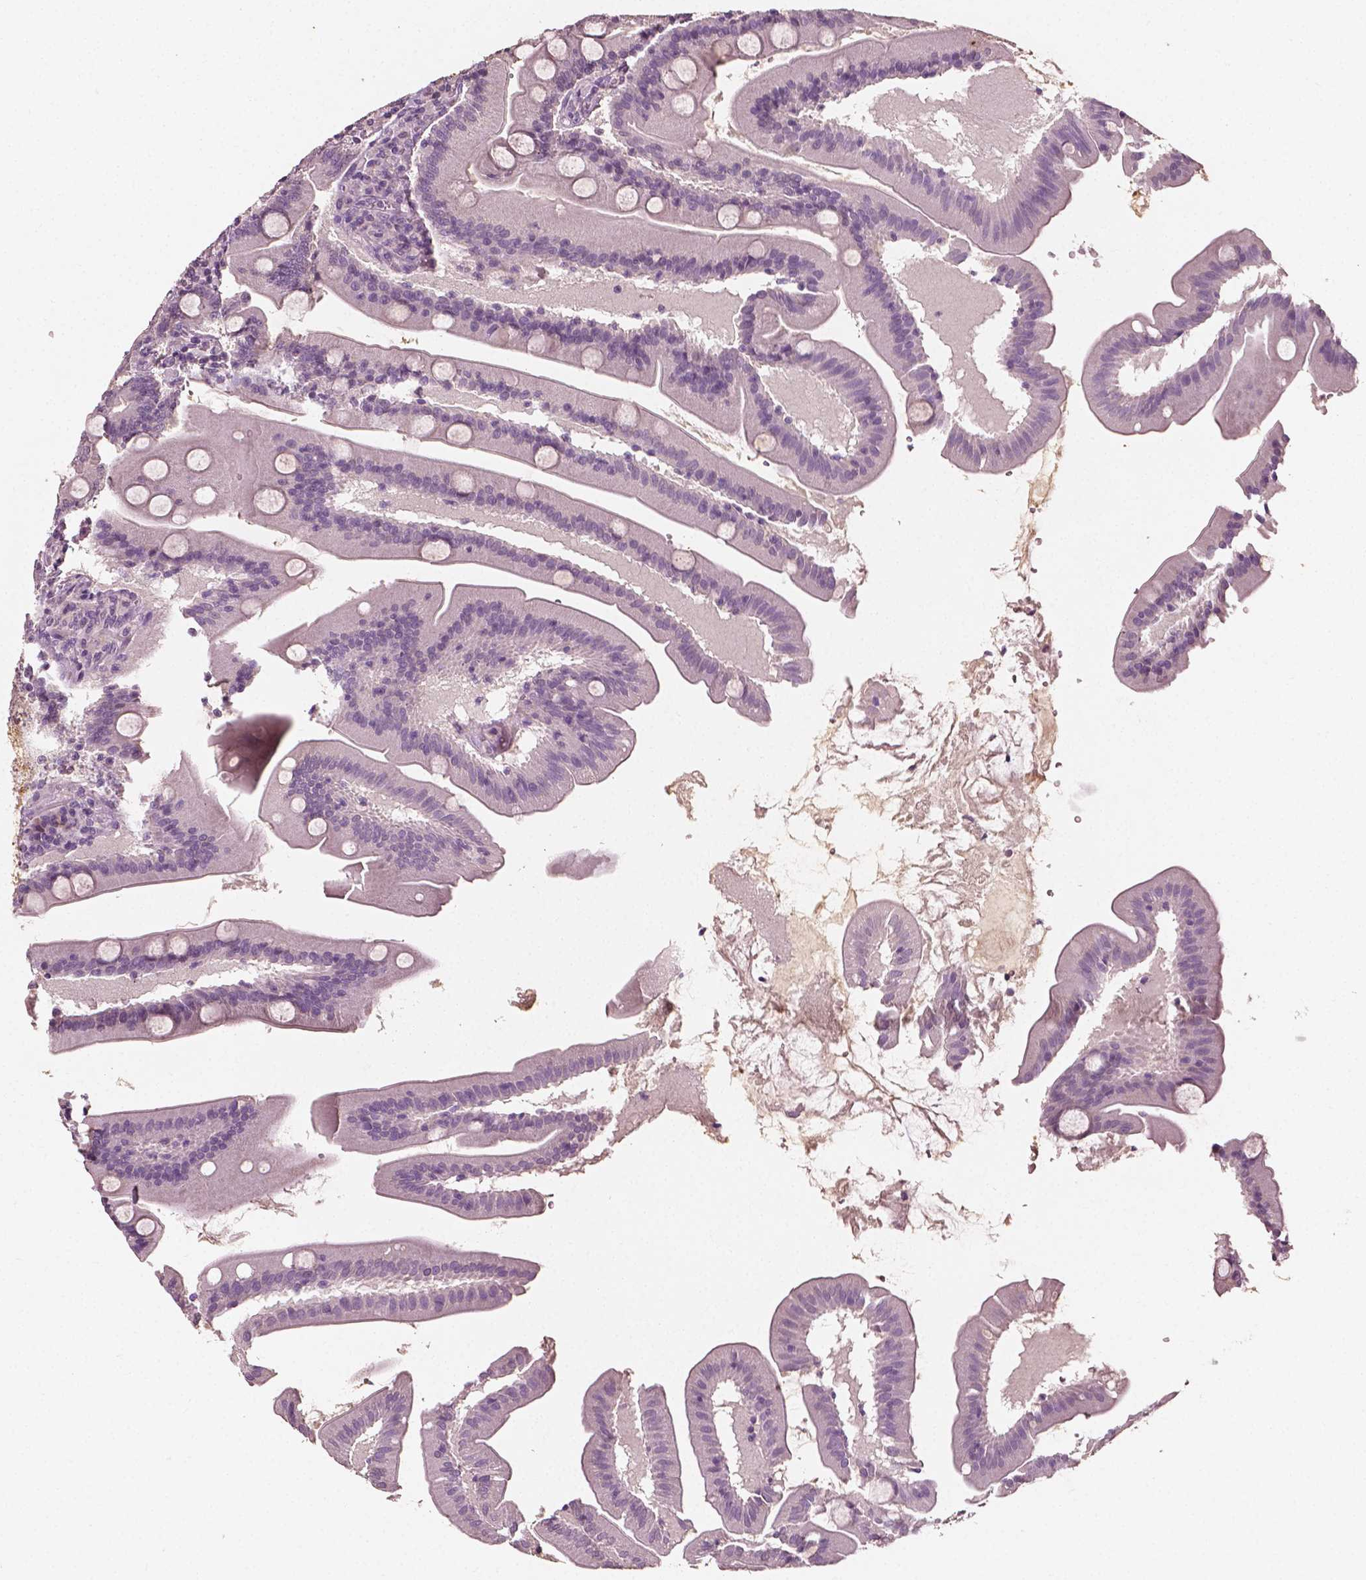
{"staining": {"intensity": "weak", "quantity": "<25%", "location": "cytoplasmic/membranous"}, "tissue": "small intestine", "cell_type": "Glandular cells", "image_type": "normal", "snomed": [{"axis": "morphology", "description": "Normal tissue, NOS"}, {"axis": "topography", "description": "Small intestine"}], "caption": "Immunohistochemistry of normal human small intestine exhibits no expression in glandular cells.", "gene": "PLA2R1", "patient": {"sex": "male", "age": 37}}